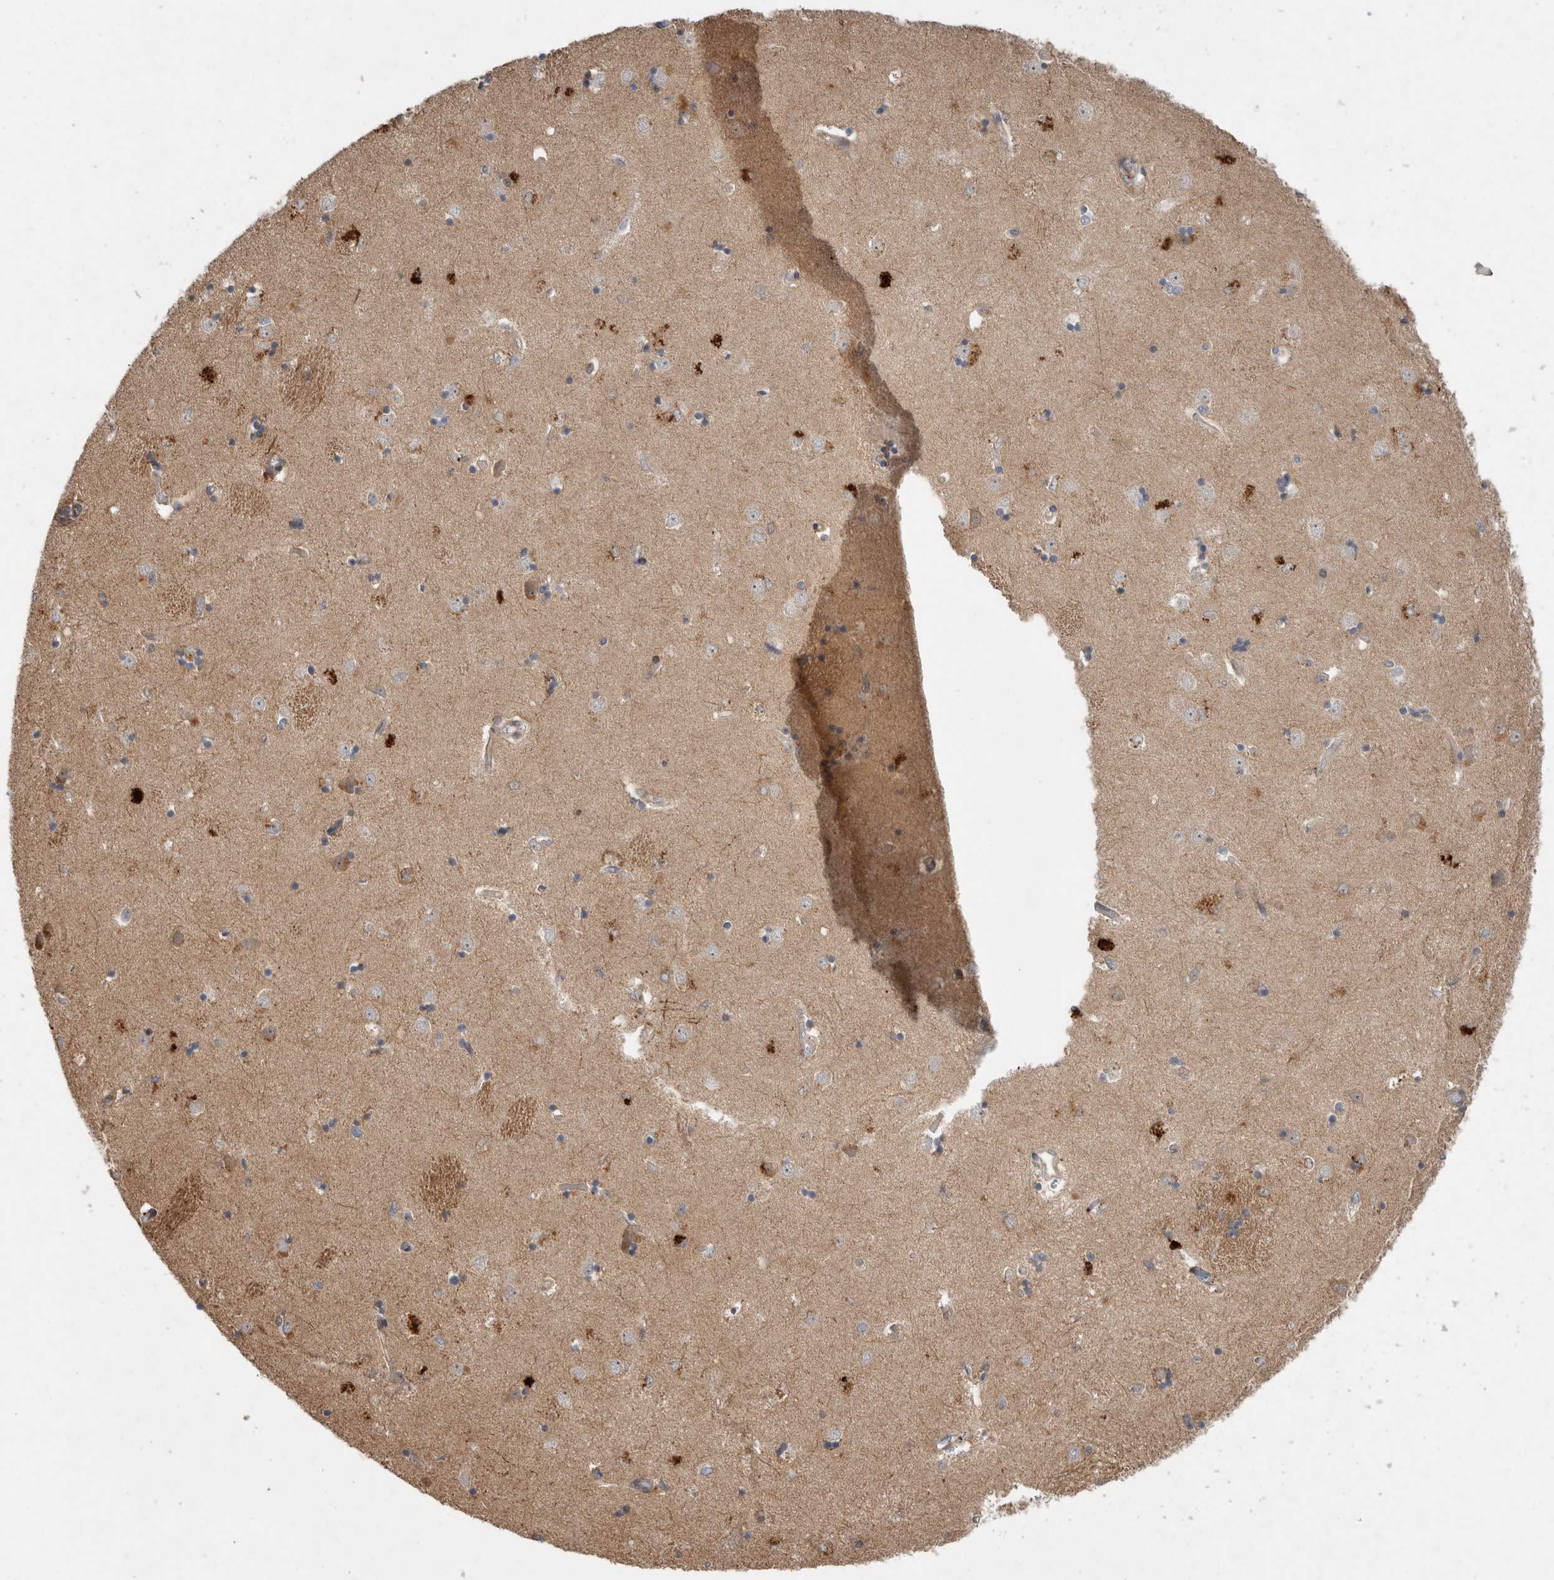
{"staining": {"intensity": "moderate", "quantity": "<25%", "location": "cytoplasmic/membranous"}, "tissue": "caudate", "cell_type": "Glial cells", "image_type": "normal", "snomed": [{"axis": "morphology", "description": "Normal tissue, NOS"}, {"axis": "topography", "description": "Lateral ventricle wall"}], "caption": "High-magnification brightfield microscopy of unremarkable caudate stained with DAB (3,3'-diaminobenzidine) (brown) and counterstained with hematoxylin (blue). glial cells exhibit moderate cytoplasmic/membranous expression is appreciated in approximately<25% of cells. (IHC, brightfield microscopy, high magnification).", "gene": "INSRR", "patient": {"sex": "male", "age": 45}}